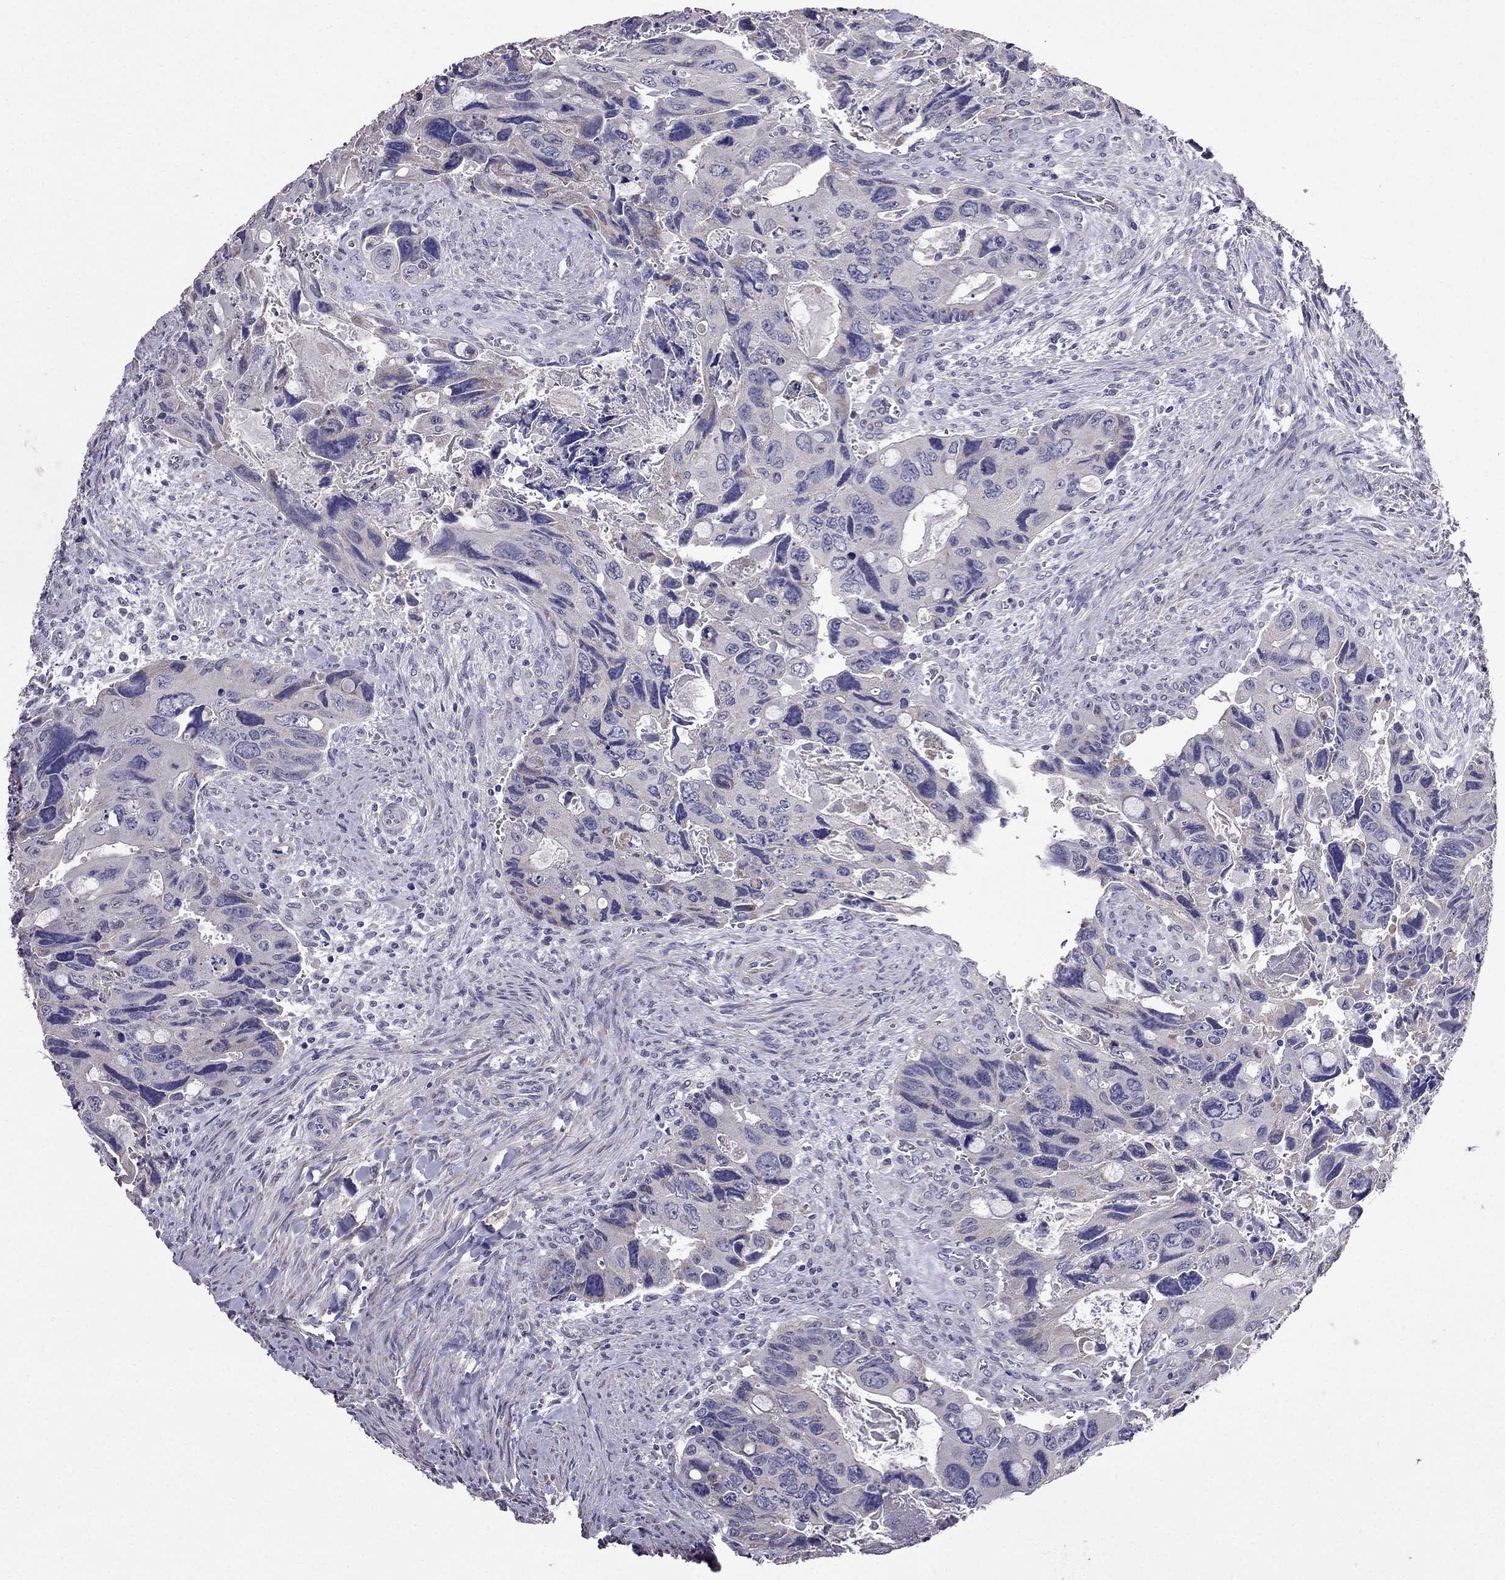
{"staining": {"intensity": "negative", "quantity": "none", "location": "none"}, "tissue": "colorectal cancer", "cell_type": "Tumor cells", "image_type": "cancer", "snomed": [{"axis": "morphology", "description": "Adenocarcinoma, NOS"}, {"axis": "topography", "description": "Rectum"}], "caption": "Tumor cells show no significant protein positivity in colorectal cancer.", "gene": "AK5", "patient": {"sex": "male", "age": 62}}